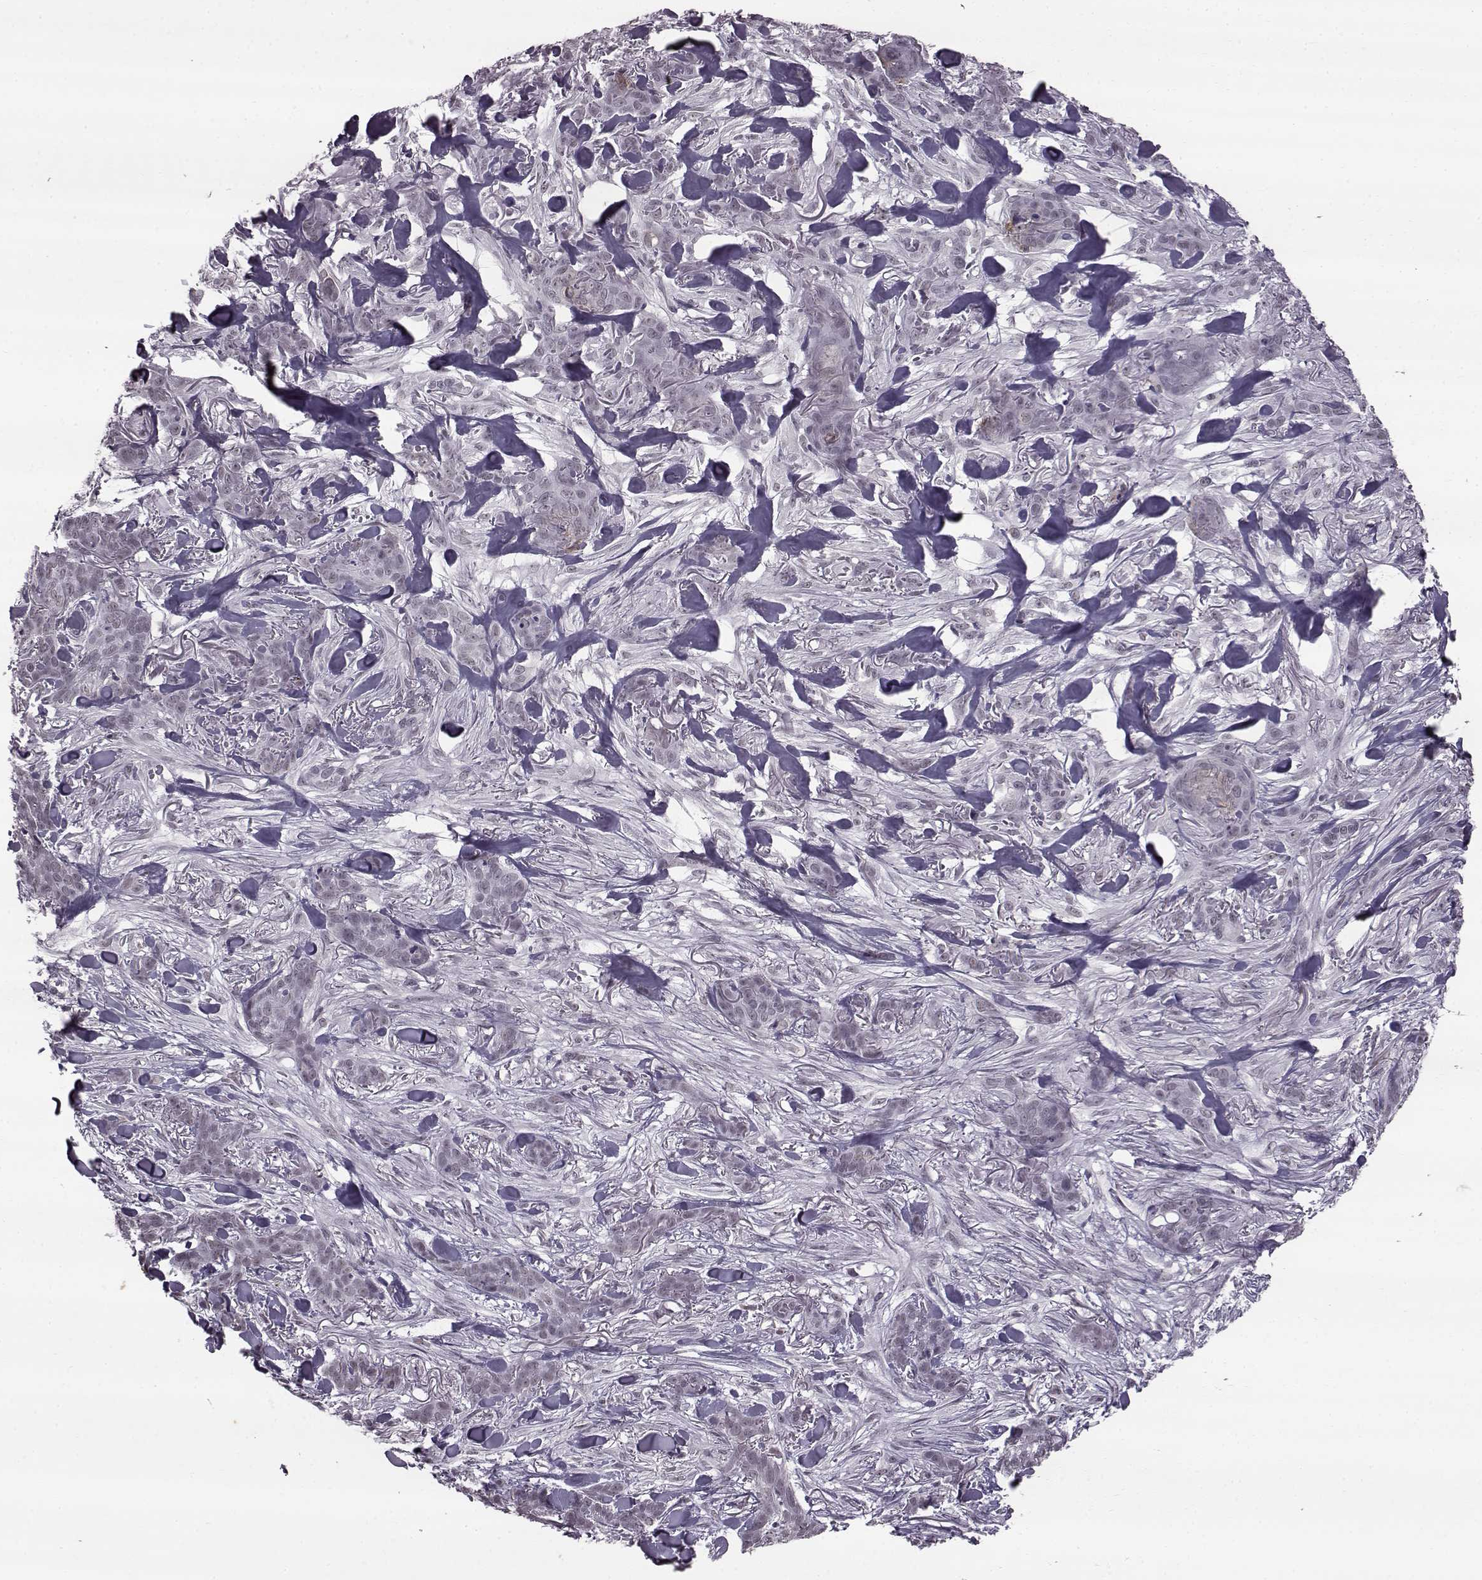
{"staining": {"intensity": "negative", "quantity": "none", "location": "none"}, "tissue": "skin cancer", "cell_type": "Tumor cells", "image_type": "cancer", "snomed": [{"axis": "morphology", "description": "Basal cell carcinoma"}, {"axis": "topography", "description": "Skin"}], "caption": "IHC of skin cancer (basal cell carcinoma) reveals no staining in tumor cells. Brightfield microscopy of immunohistochemistry (IHC) stained with DAB (brown) and hematoxylin (blue), captured at high magnification.", "gene": "SLC28A2", "patient": {"sex": "female", "age": 61}}